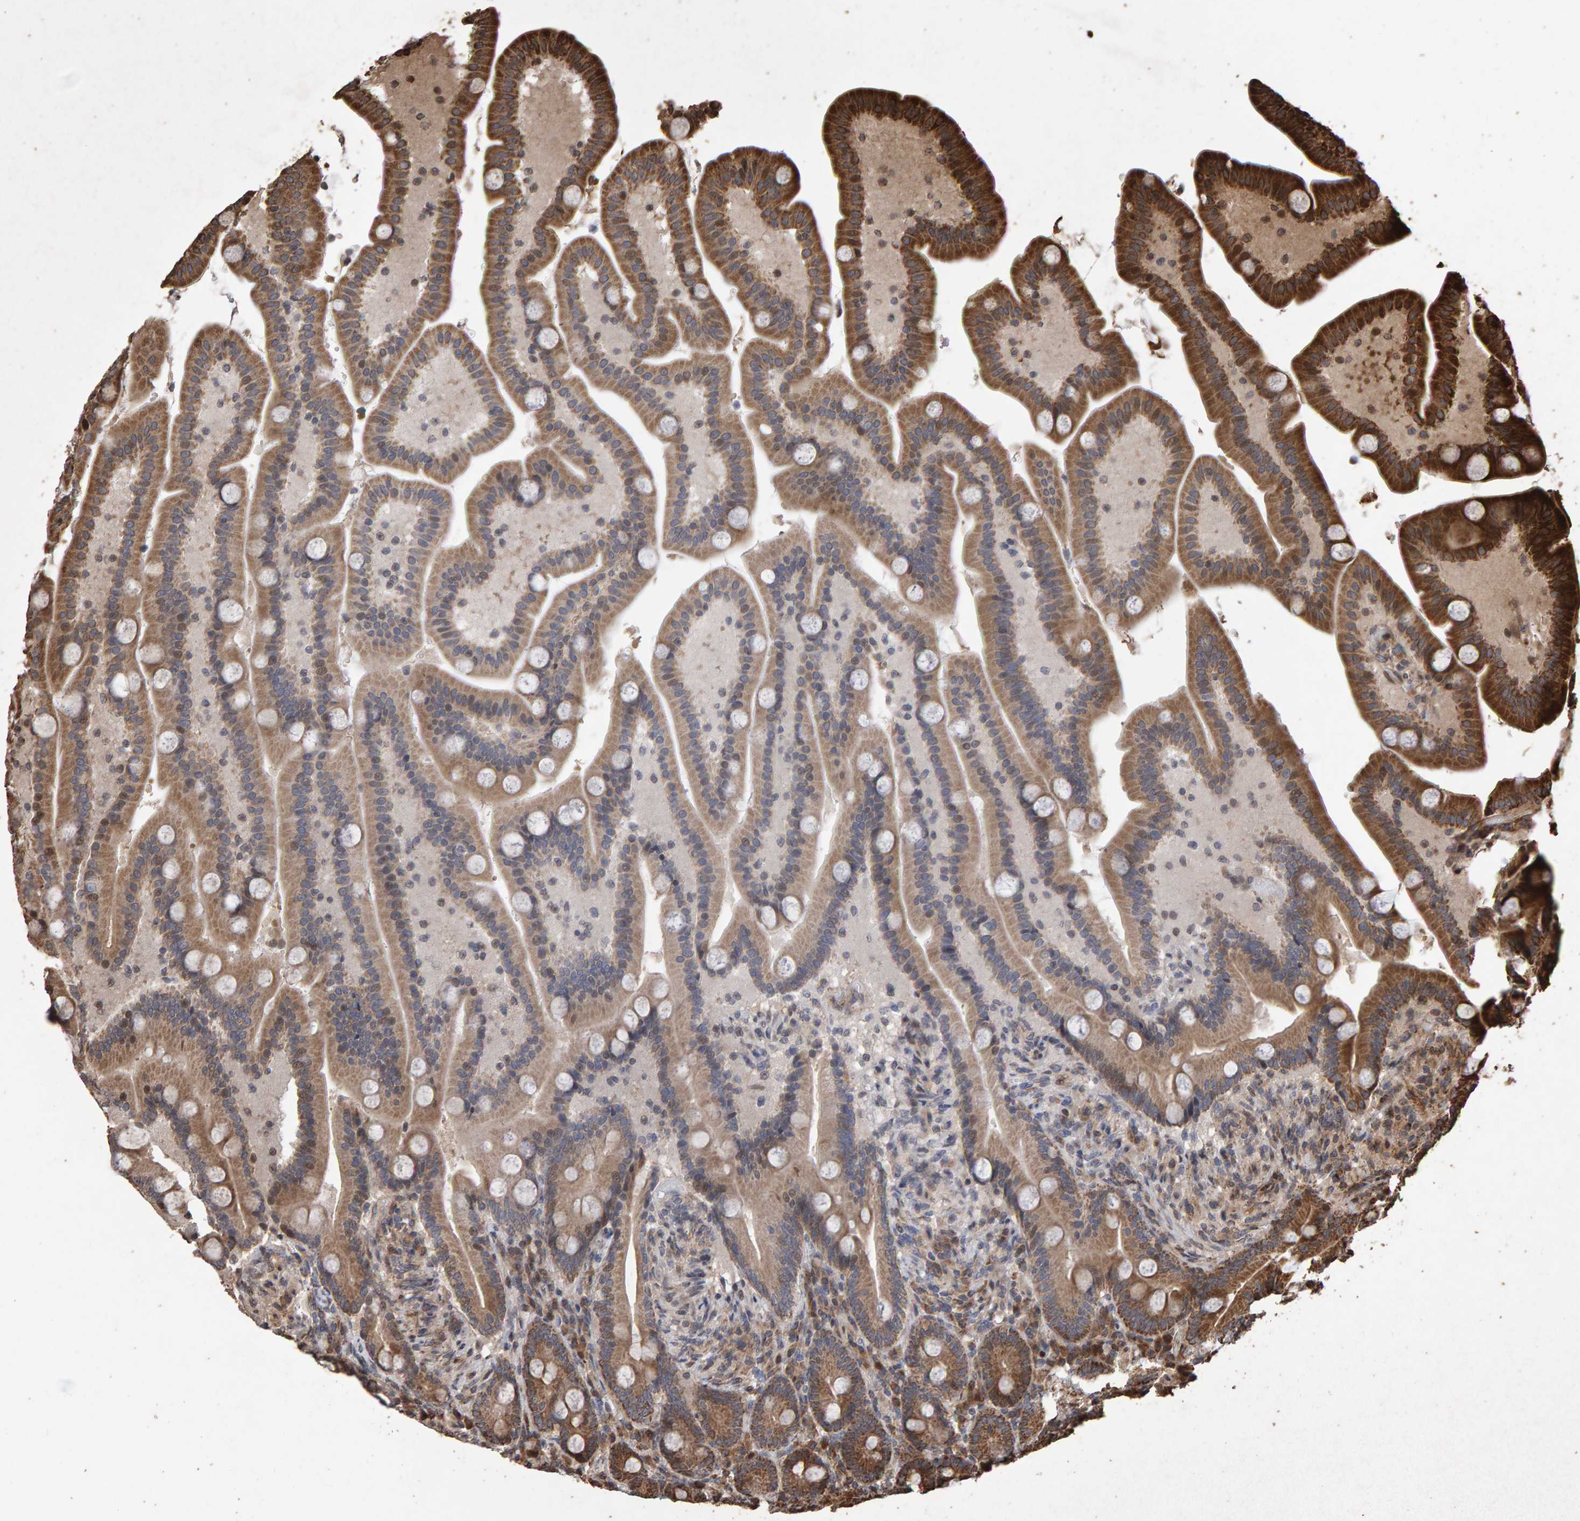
{"staining": {"intensity": "strong", "quantity": ">75%", "location": "cytoplasmic/membranous"}, "tissue": "duodenum", "cell_type": "Glandular cells", "image_type": "normal", "snomed": [{"axis": "morphology", "description": "Normal tissue, NOS"}, {"axis": "topography", "description": "Duodenum"}], "caption": "DAB immunohistochemical staining of unremarkable human duodenum displays strong cytoplasmic/membranous protein expression in approximately >75% of glandular cells.", "gene": "OSBP2", "patient": {"sex": "male", "age": 54}}